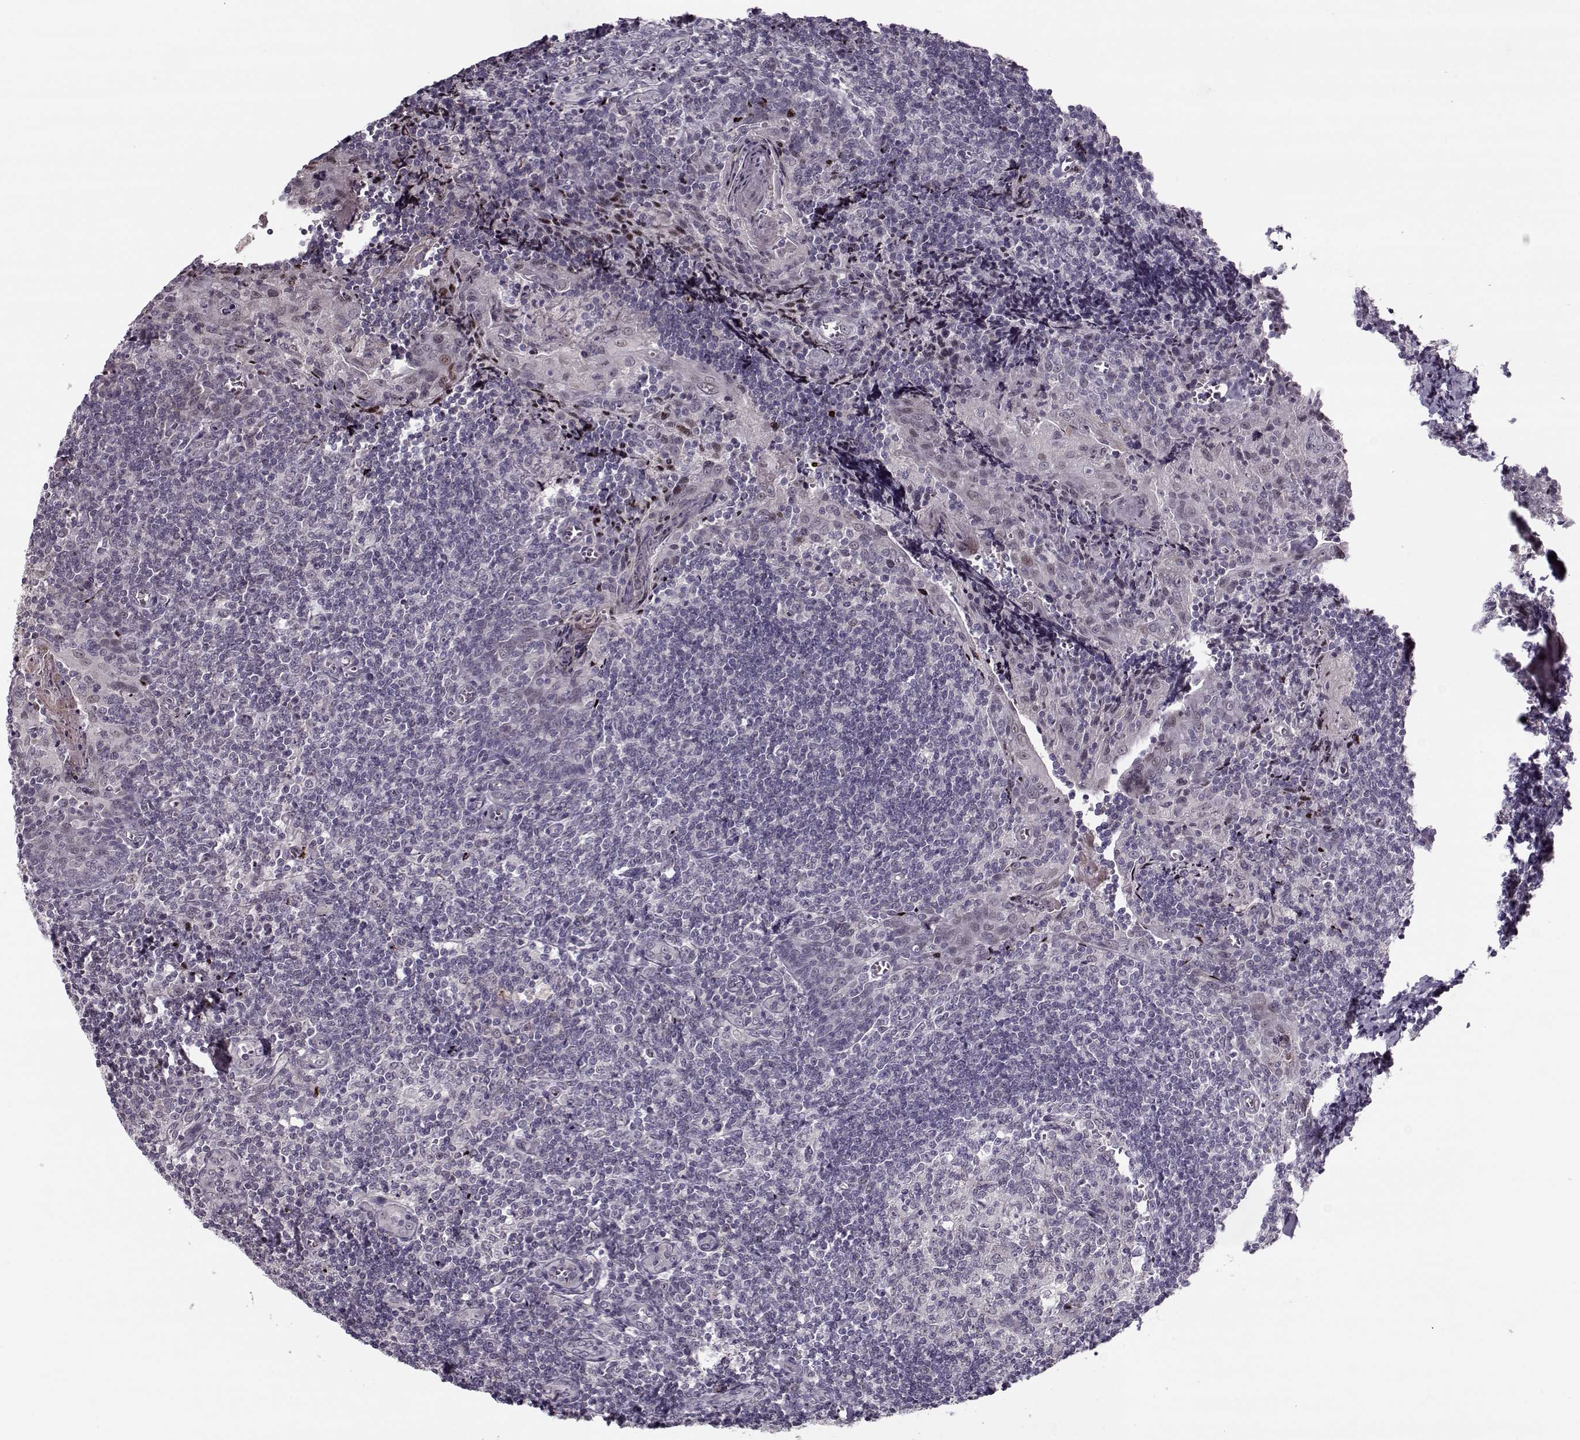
{"staining": {"intensity": "negative", "quantity": "none", "location": "none"}, "tissue": "tonsil", "cell_type": "Germinal center cells", "image_type": "normal", "snomed": [{"axis": "morphology", "description": "Normal tissue, NOS"}, {"axis": "morphology", "description": "Inflammation, NOS"}, {"axis": "topography", "description": "Tonsil"}], "caption": "Unremarkable tonsil was stained to show a protein in brown. There is no significant positivity in germinal center cells.", "gene": "DNAI3", "patient": {"sex": "female", "age": 31}}